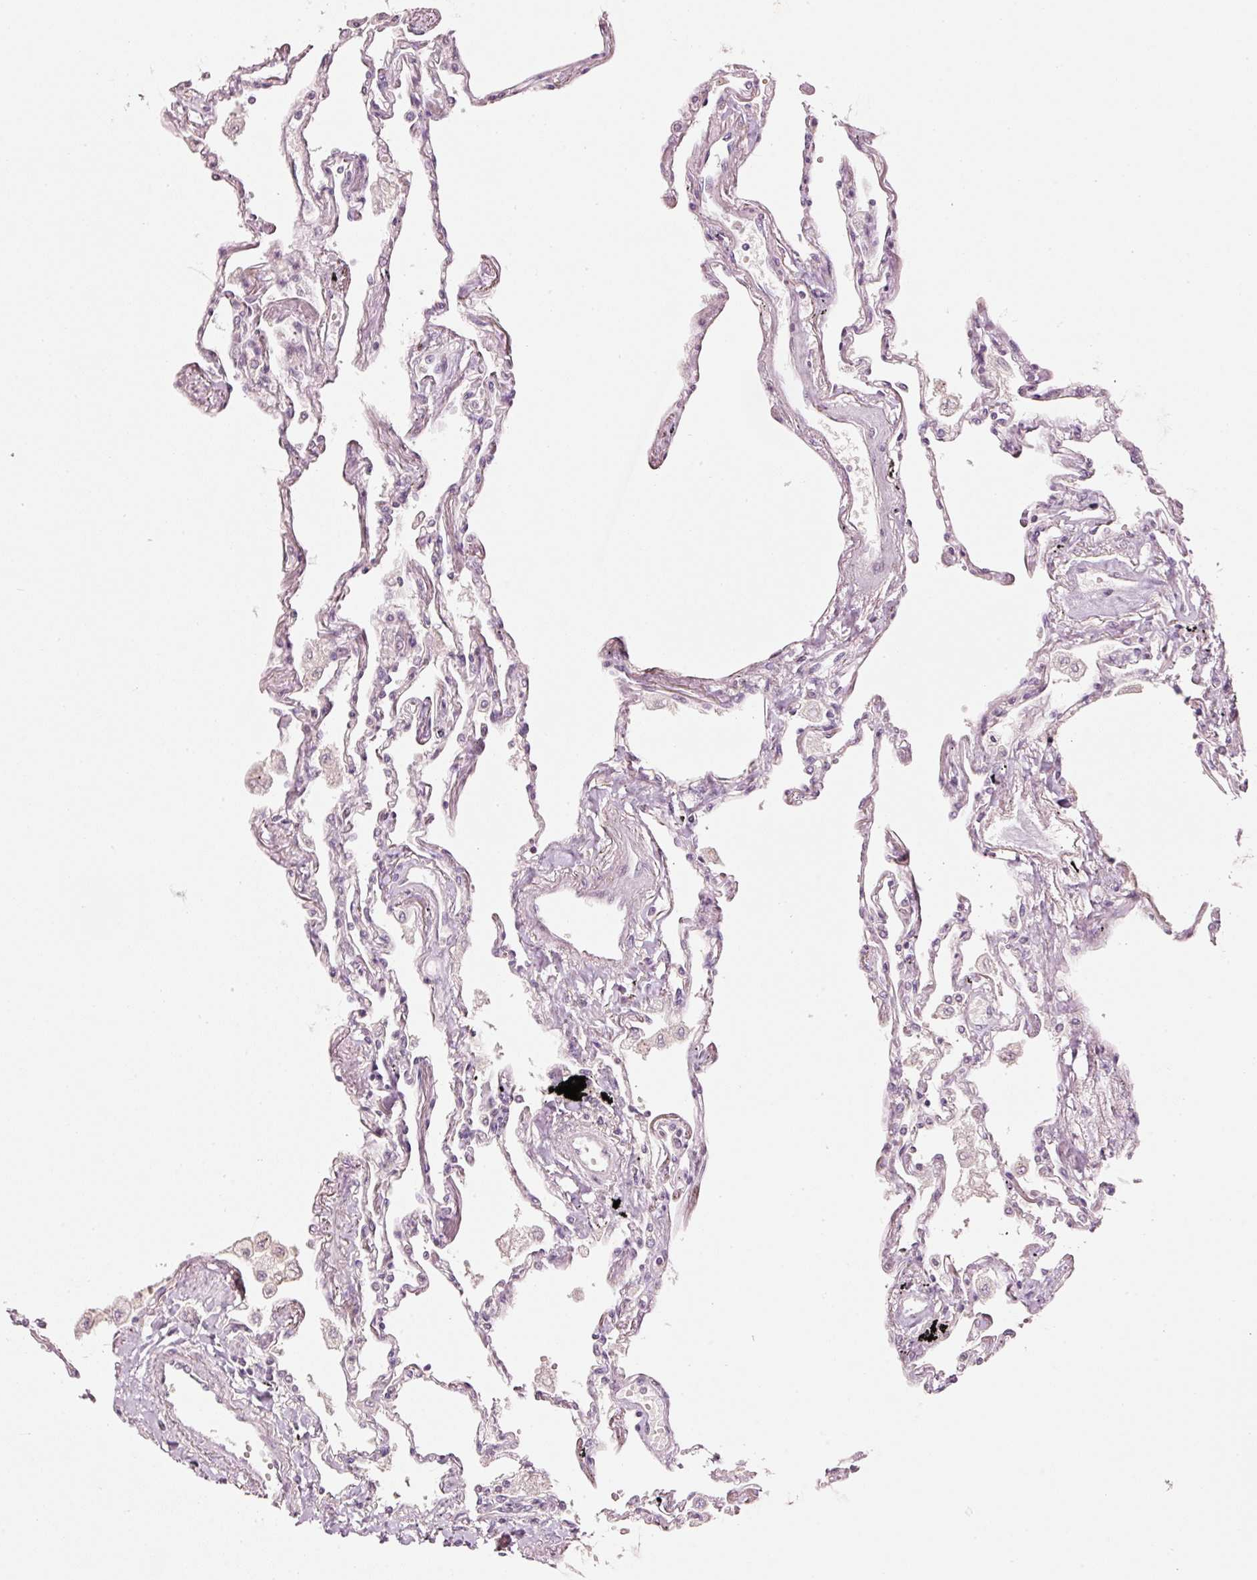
{"staining": {"intensity": "weak", "quantity": "<25%", "location": "nuclear"}, "tissue": "lung", "cell_type": "Alveolar cells", "image_type": "normal", "snomed": [{"axis": "morphology", "description": "Normal tissue, NOS"}, {"axis": "topography", "description": "Lung"}], "caption": "High magnification brightfield microscopy of benign lung stained with DAB (3,3'-diaminobenzidine) (brown) and counterstained with hematoxylin (blue): alveolar cells show no significant staining. (DAB (3,3'-diaminobenzidine) immunohistochemistry, high magnification).", "gene": "TOB2", "patient": {"sex": "female", "age": 67}}